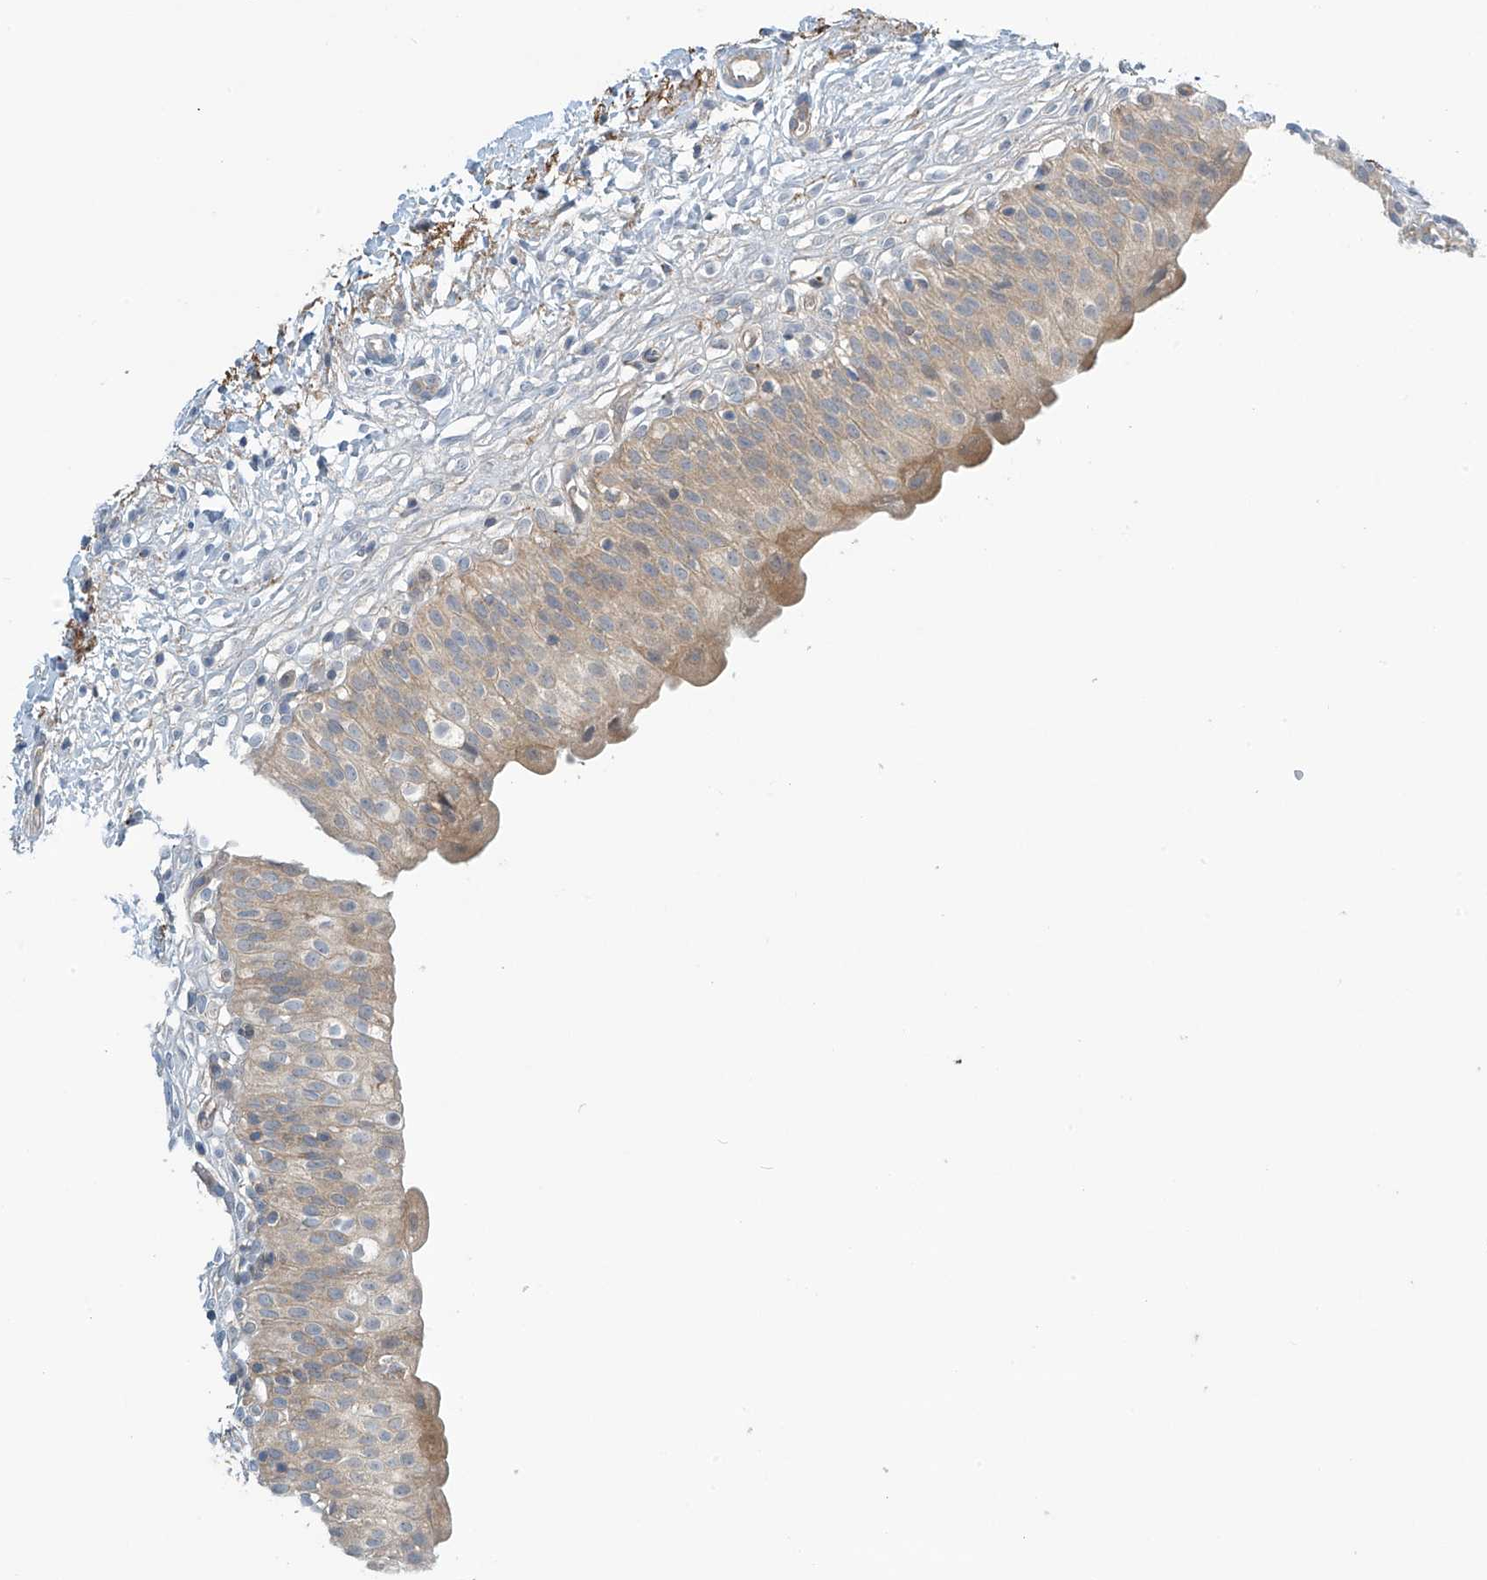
{"staining": {"intensity": "moderate", "quantity": "25%-75%", "location": "cytoplasmic/membranous"}, "tissue": "urinary bladder", "cell_type": "Urothelial cells", "image_type": "normal", "snomed": [{"axis": "morphology", "description": "Normal tissue, NOS"}, {"axis": "topography", "description": "Urinary bladder"}], "caption": "The micrograph displays staining of unremarkable urinary bladder, revealing moderate cytoplasmic/membranous protein staining (brown color) within urothelial cells. (DAB IHC with brightfield microscopy, high magnification).", "gene": "FSD1L", "patient": {"sex": "male", "age": 55}}